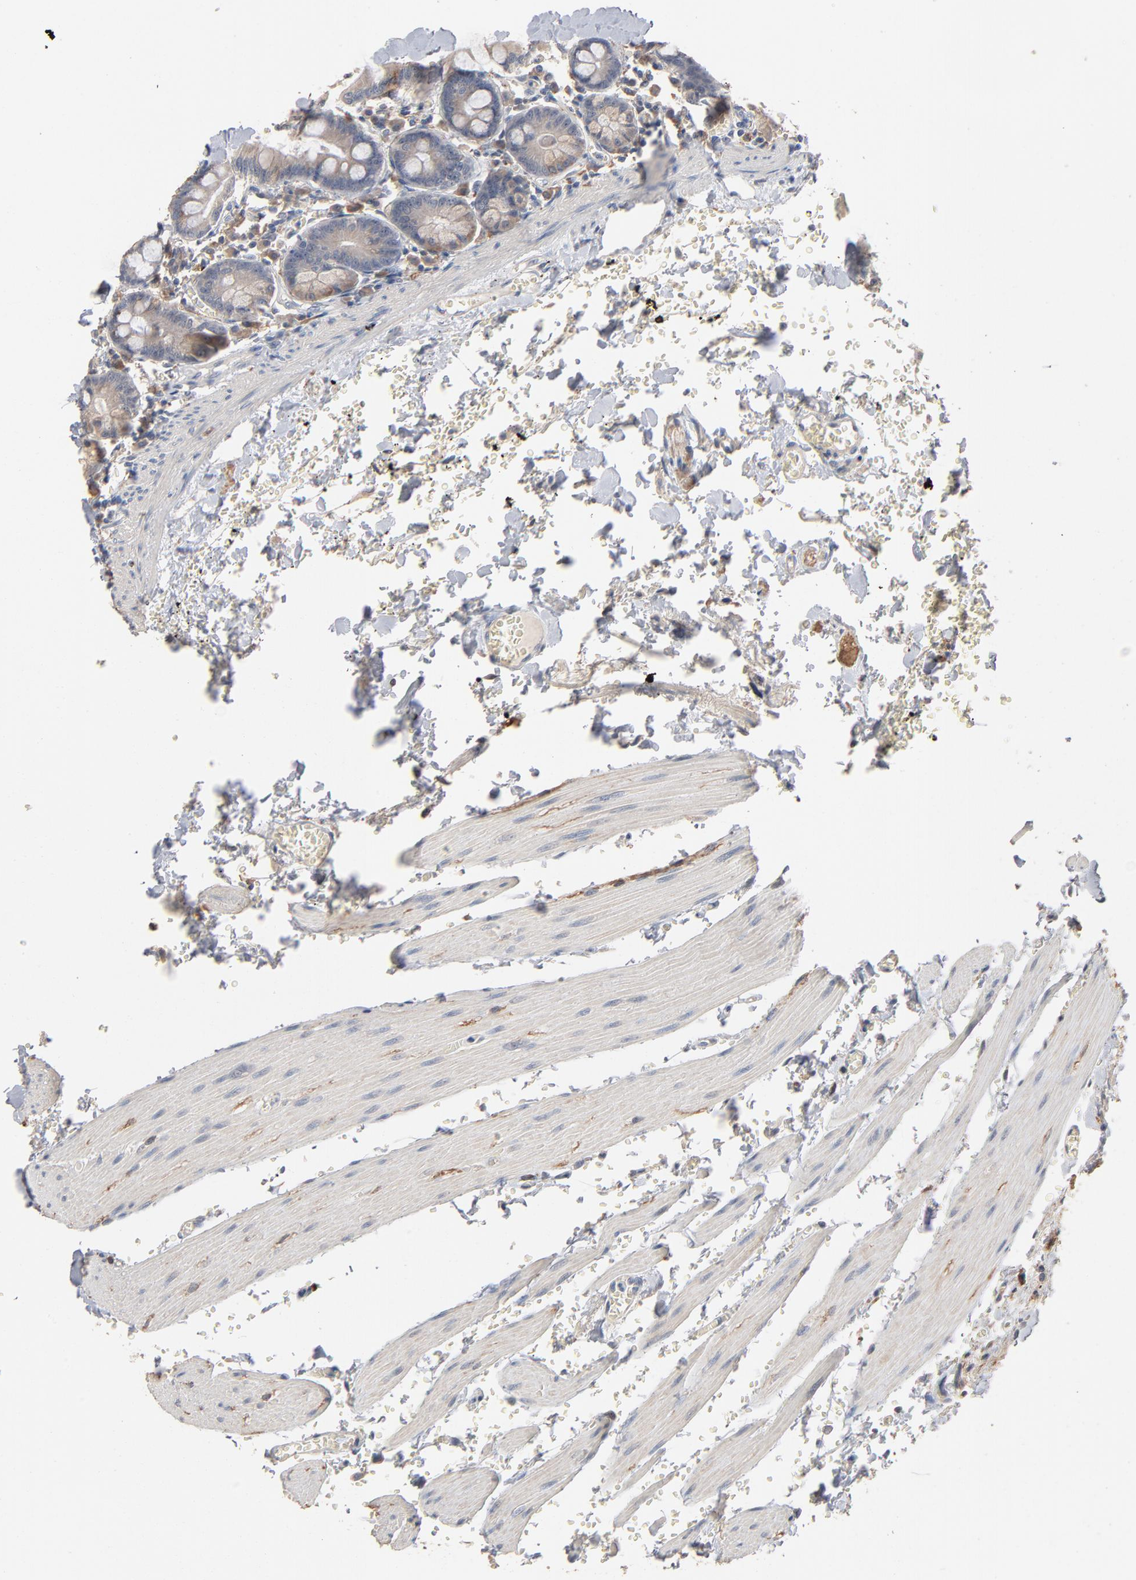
{"staining": {"intensity": "weak", "quantity": ">75%", "location": "cytoplasmic/membranous"}, "tissue": "small intestine", "cell_type": "Glandular cells", "image_type": "normal", "snomed": [{"axis": "morphology", "description": "Normal tissue, NOS"}, {"axis": "topography", "description": "Small intestine"}], "caption": "Protein positivity by immunohistochemistry (IHC) demonstrates weak cytoplasmic/membranous expression in about >75% of glandular cells in unremarkable small intestine. The protein of interest is stained brown, and the nuclei are stained in blue (DAB IHC with brightfield microscopy, high magnification).", "gene": "ZDHHC8", "patient": {"sex": "male", "age": 71}}